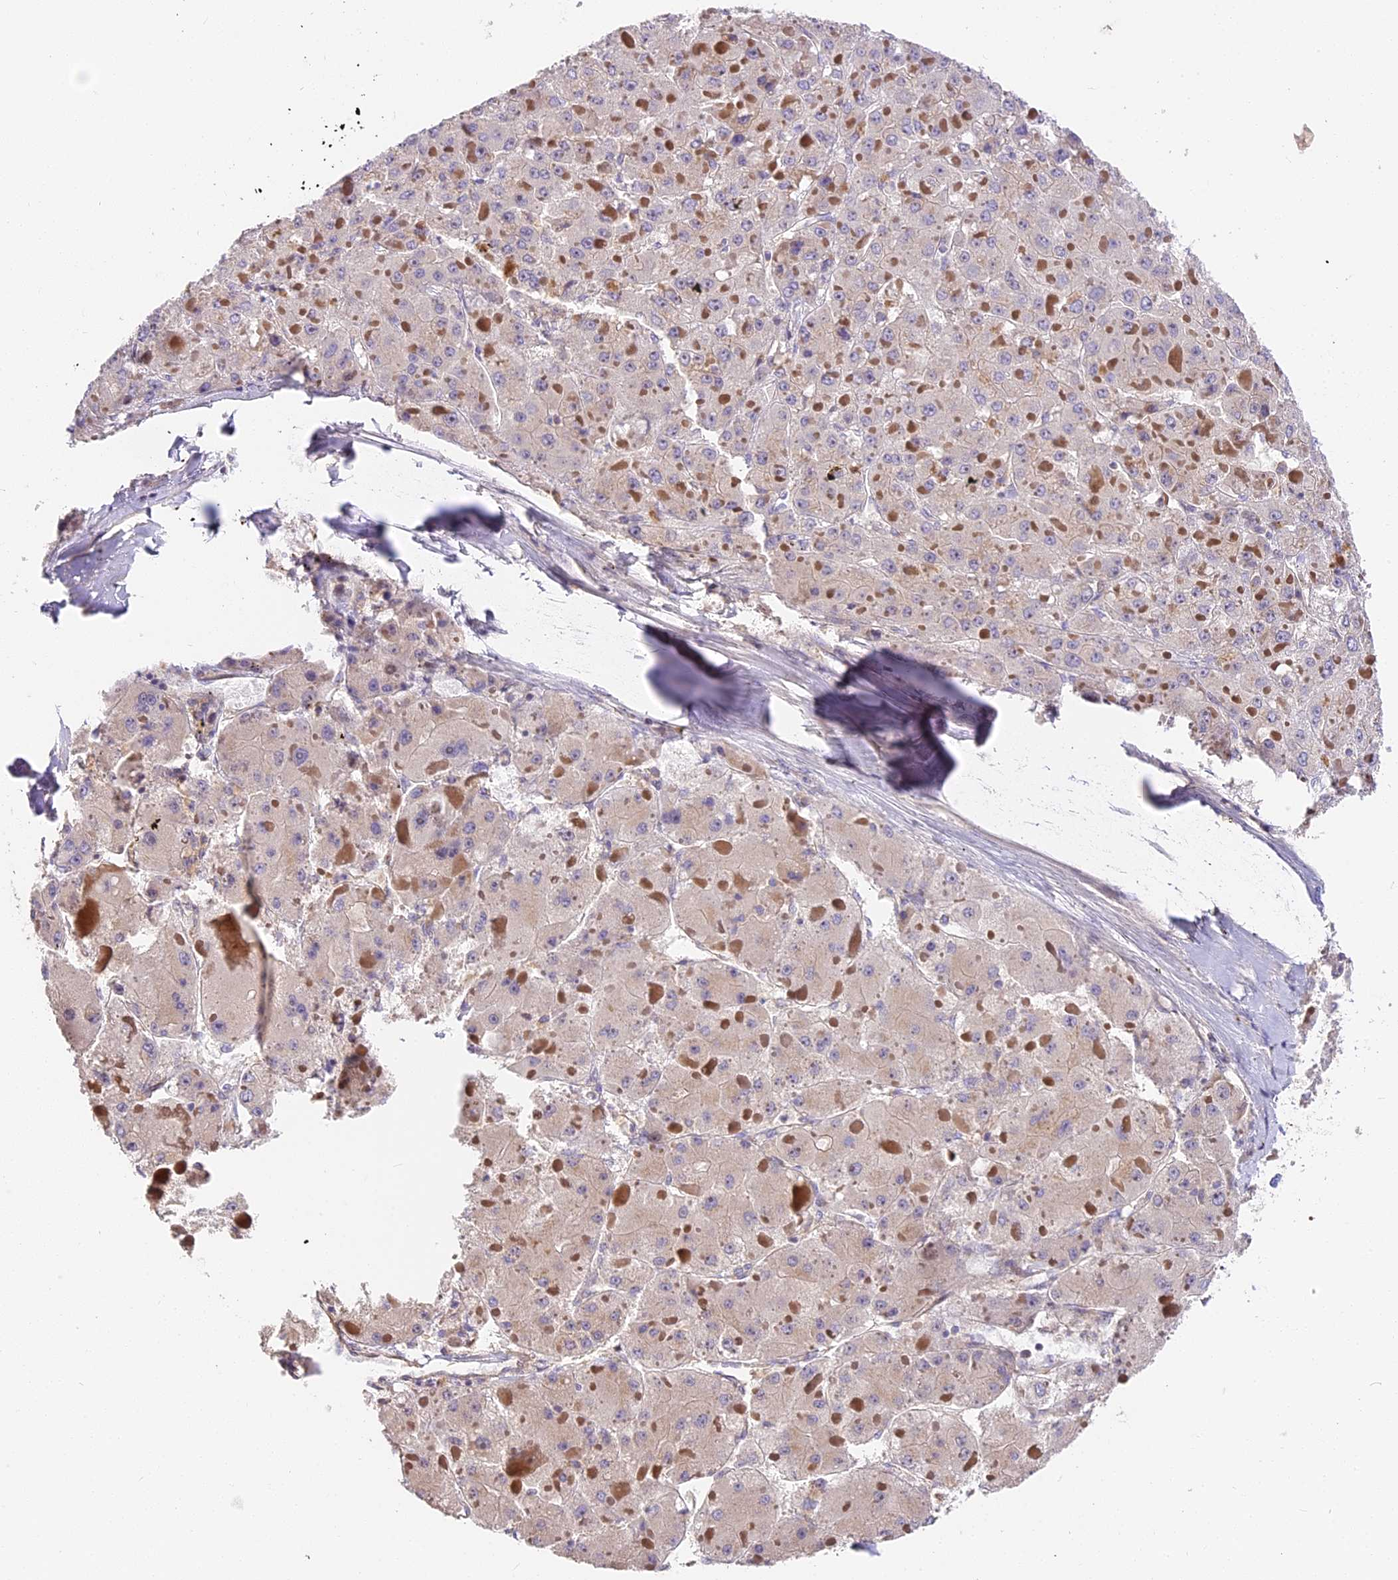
{"staining": {"intensity": "negative", "quantity": "none", "location": "none"}, "tissue": "liver cancer", "cell_type": "Tumor cells", "image_type": "cancer", "snomed": [{"axis": "morphology", "description": "Carcinoma, Hepatocellular, NOS"}, {"axis": "topography", "description": "Liver"}], "caption": "Tumor cells show no significant positivity in liver cancer (hepatocellular carcinoma).", "gene": "ARHGAP17", "patient": {"sex": "female", "age": 73}}